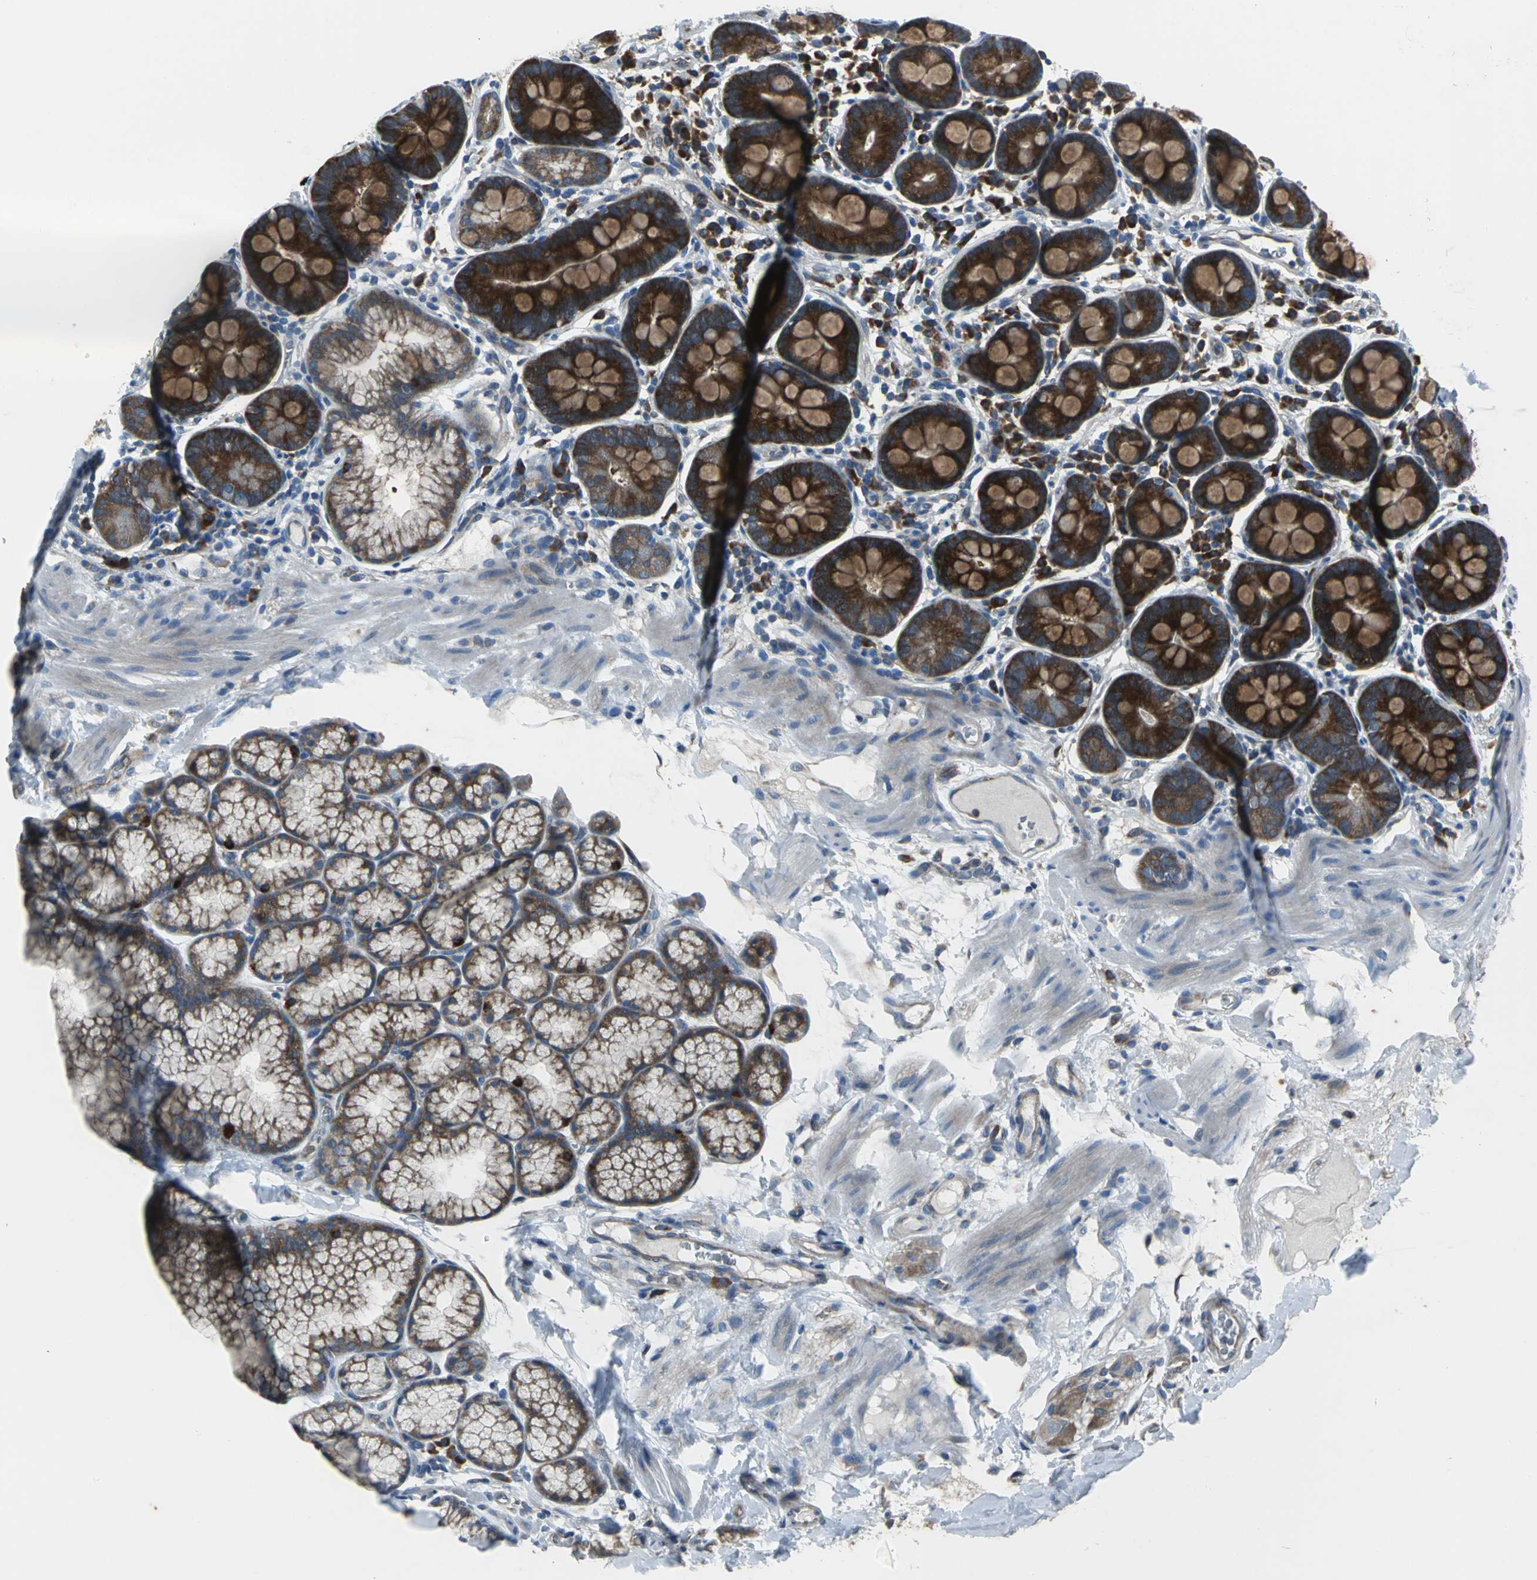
{"staining": {"intensity": "strong", "quantity": ">75%", "location": "cytoplasmic/membranous"}, "tissue": "duodenum", "cell_type": "Glandular cells", "image_type": "normal", "snomed": [{"axis": "morphology", "description": "Normal tissue, NOS"}, {"axis": "topography", "description": "Duodenum"}], "caption": "Unremarkable duodenum was stained to show a protein in brown. There is high levels of strong cytoplasmic/membranous staining in approximately >75% of glandular cells.", "gene": "EIF5A", "patient": {"sex": "male", "age": 50}}